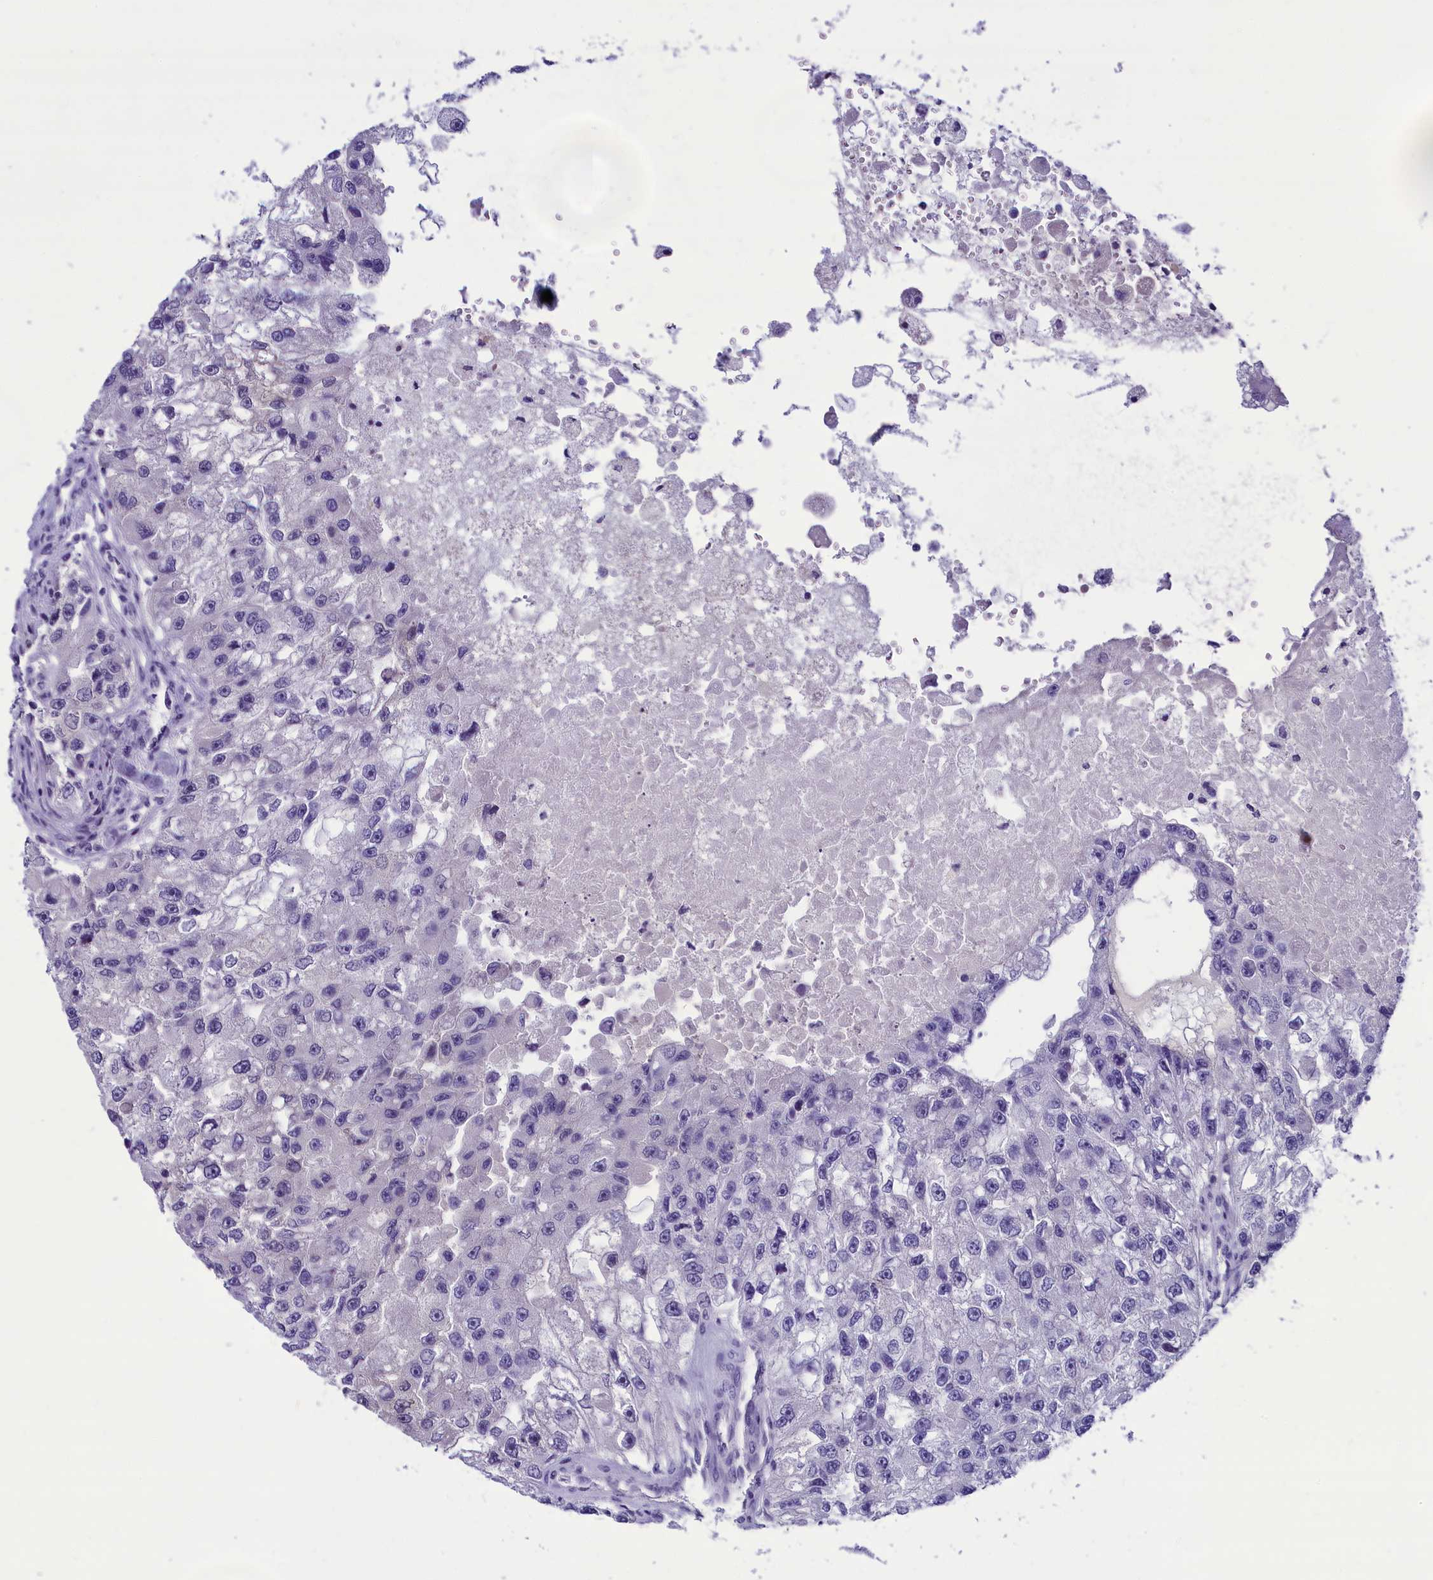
{"staining": {"intensity": "negative", "quantity": "none", "location": "none"}, "tissue": "renal cancer", "cell_type": "Tumor cells", "image_type": "cancer", "snomed": [{"axis": "morphology", "description": "Adenocarcinoma, NOS"}, {"axis": "topography", "description": "Kidney"}], "caption": "Protein analysis of renal cancer (adenocarcinoma) reveals no significant expression in tumor cells. (DAB immunohistochemistry (IHC), high magnification).", "gene": "PRR15", "patient": {"sex": "male", "age": 63}}